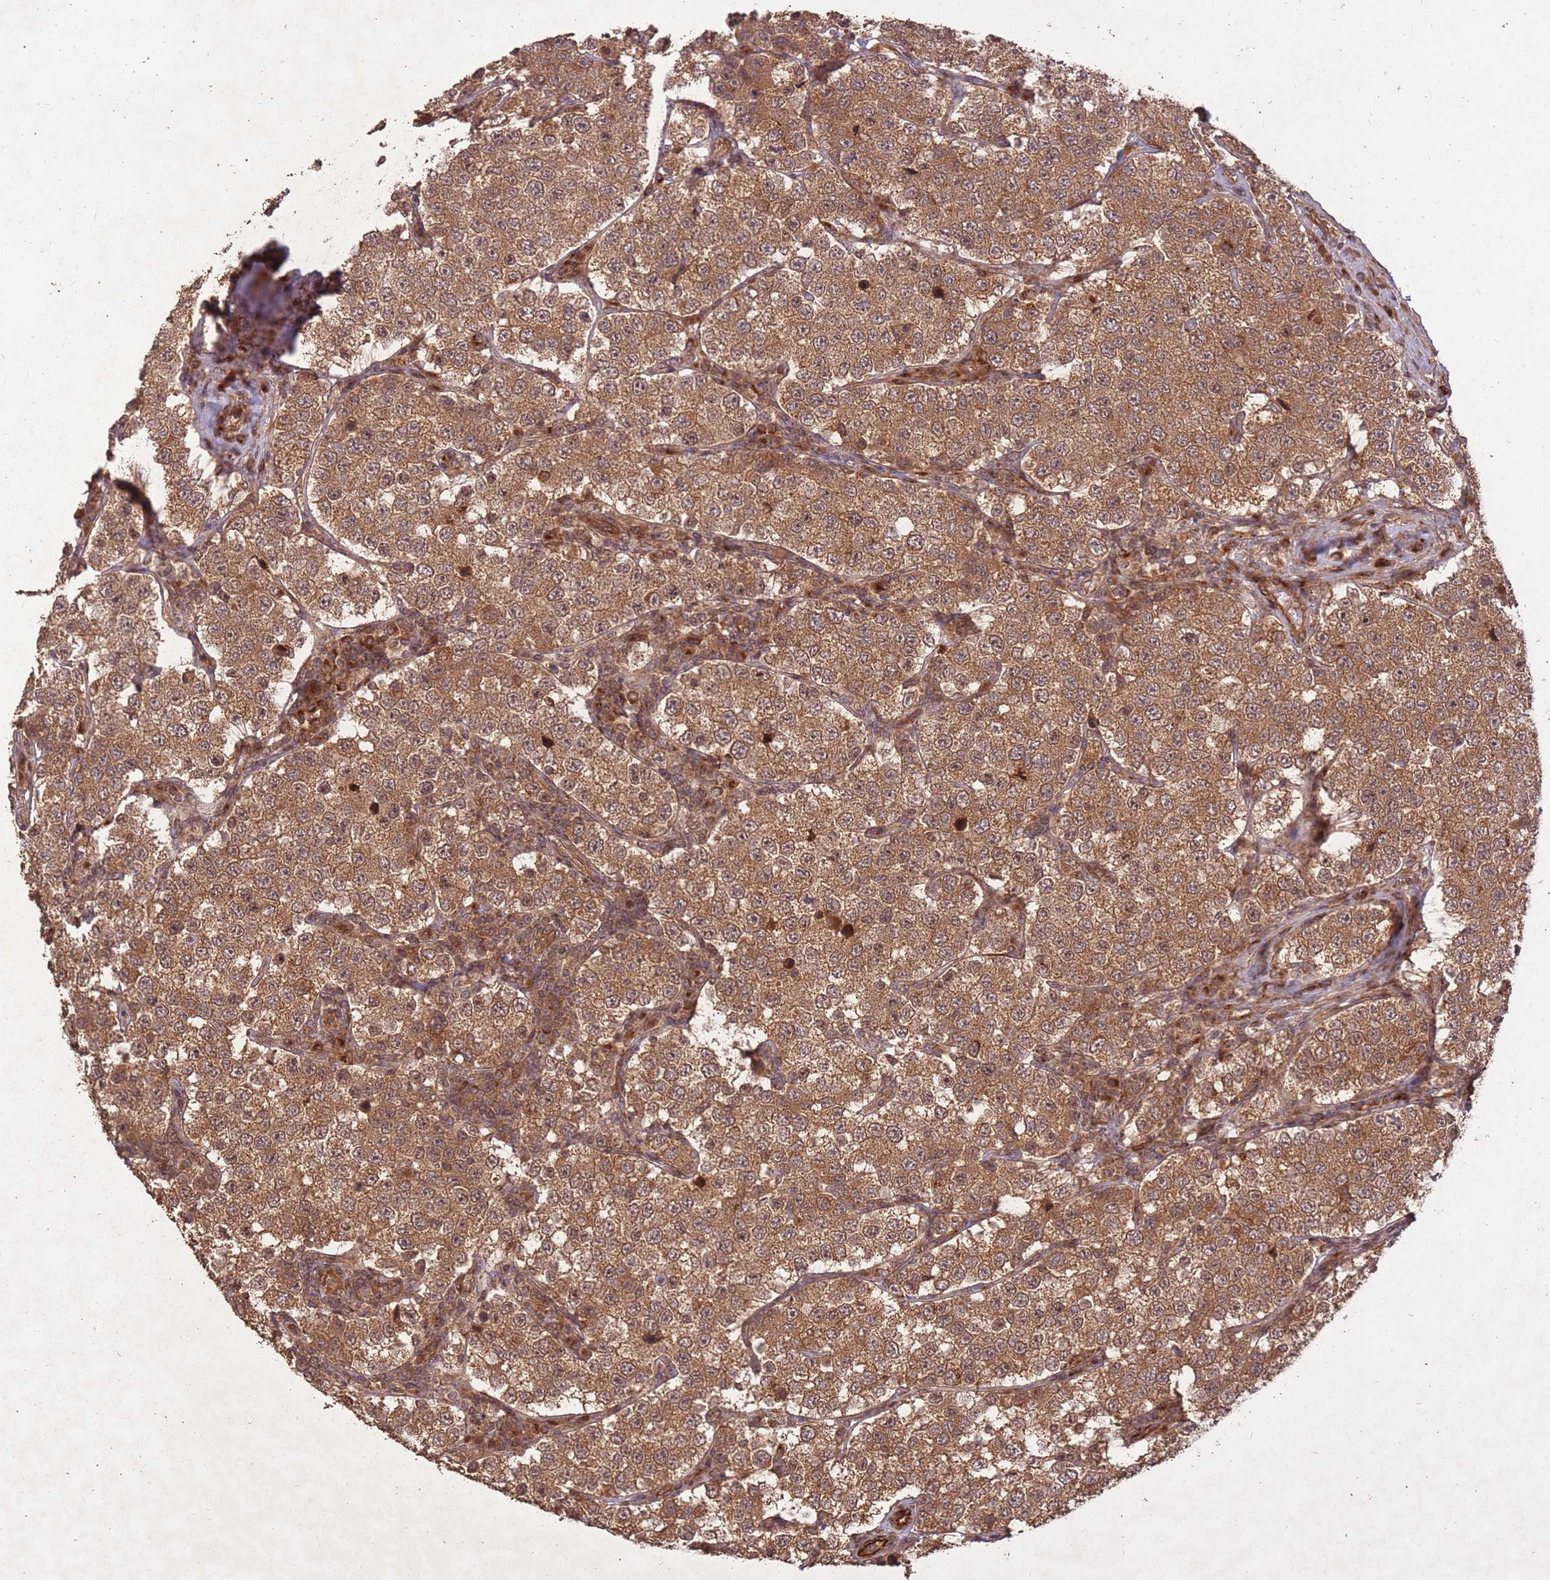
{"staining": {"intensity": "moderate", "quantity": ">75%", "location": "cytoplasmic/membranous,nuclear"}, "tissue": "testis cancer", "cell_type": "Tumor cells", "image_type": "cancer", "snomed": [{"axis": "morphology", "description": "Seminoma, NOS"}, {"axis": "topography", "description": "Testis"}], "caption": "This is an image of IHC staining of testis seminoma, which shows moderate positivity in the cytoplasmic/membranous and nuclear of tumor cells.", "gene": "ERBB3", "patient": {"sex": "male", "age": 34}}